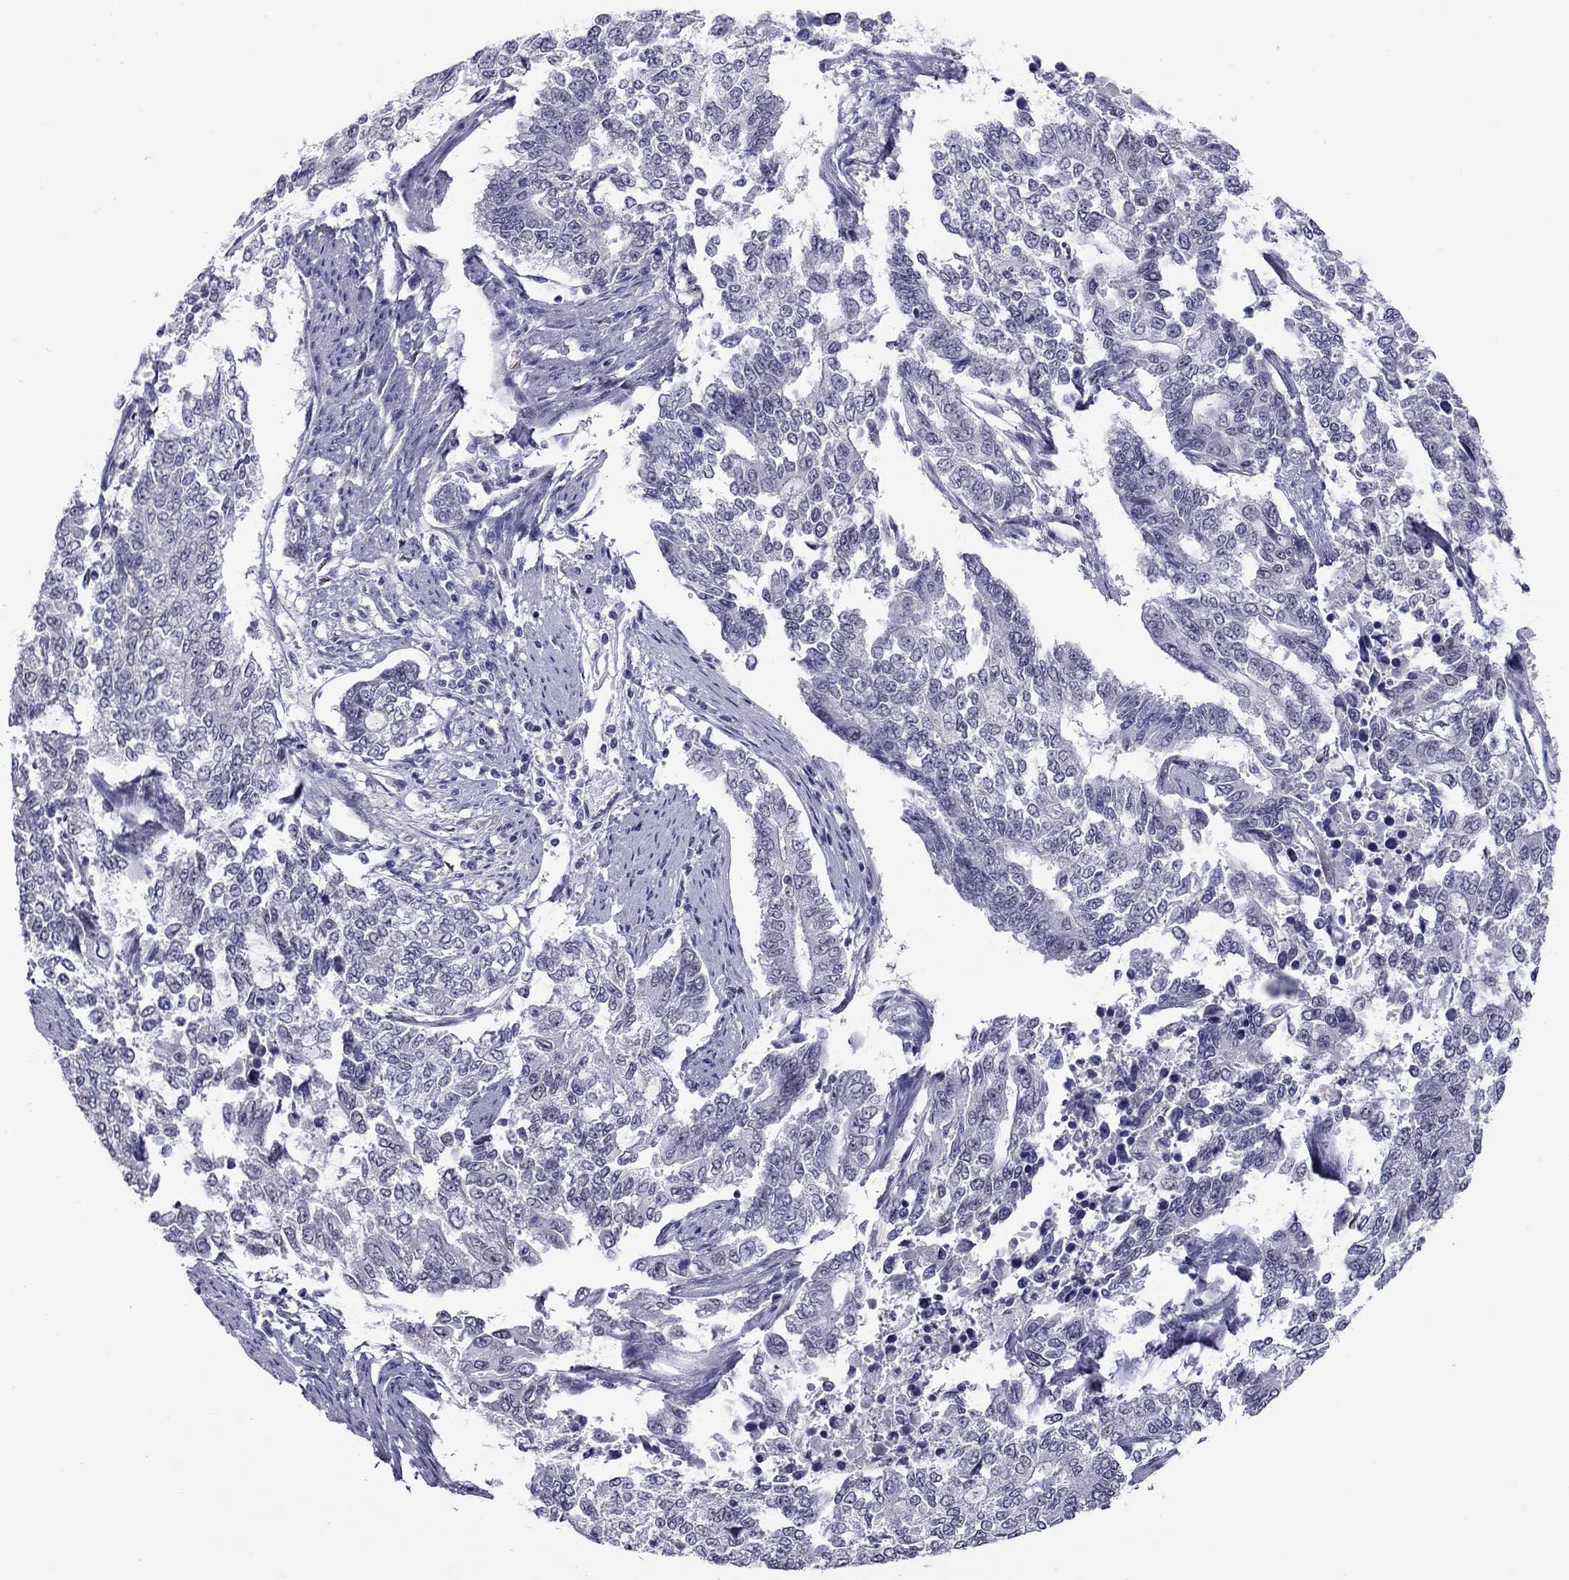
{"staining": {"intensity": "negative", "quantity": "none", "location": "none"}, "tissue": "endometrial cancer", "cell_type": "Tumor cells", "image_type": "cancer", "snomed": [{"axis": "morphology", "description": "Adenocarcinoma, NOS"}, {"axis": "topography", "description": "Uterus"}], "caption": "Protein analysis of endometrial adenocarcinoma exhibits no significant positivity in tumor cells.", "gene": "CHRNB3", "patient": {"sex": "female", "age": 59}}